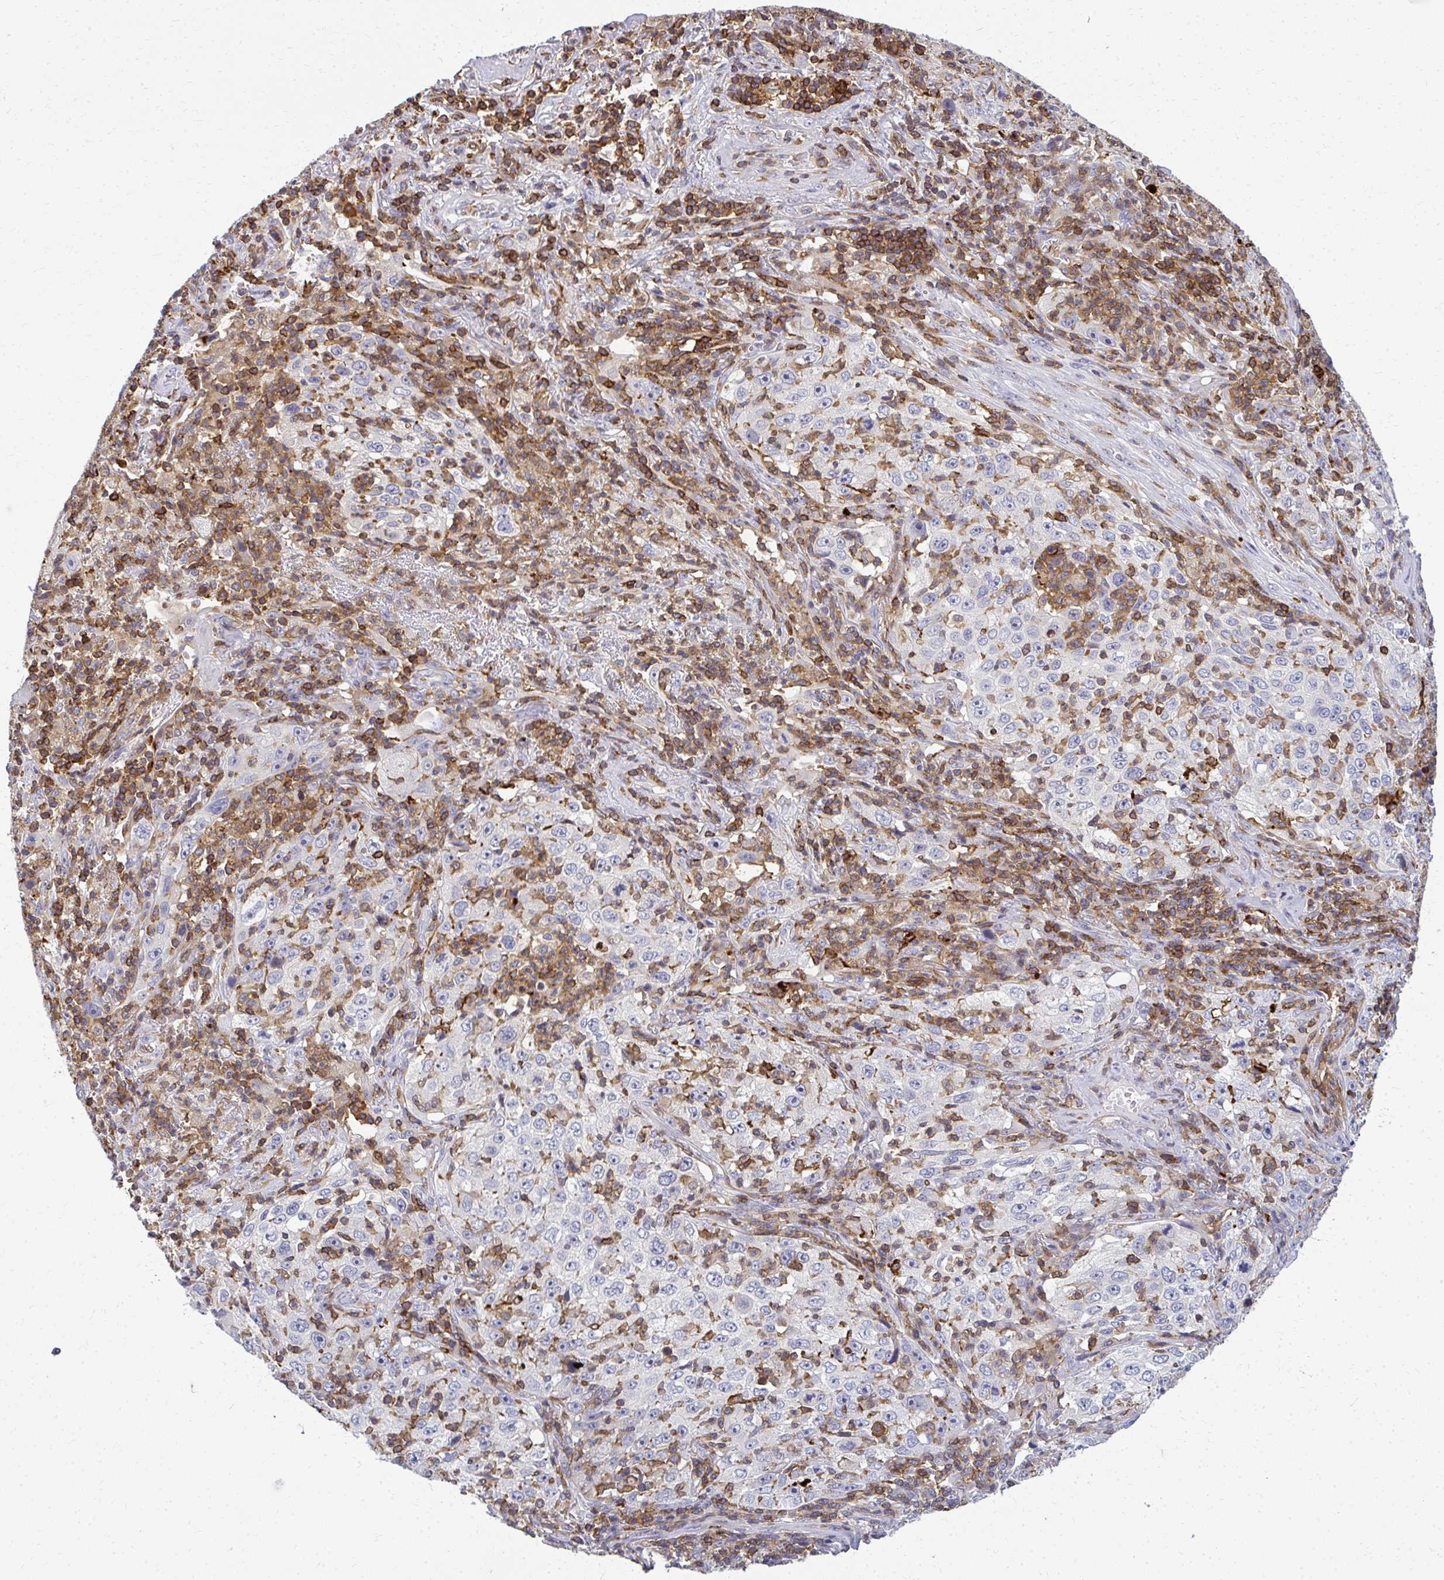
{"staining": {"intensity": "negative", "quantity": "none", "location": "none"}, "tissue": "lung cancer", "cell_type": "Tumor cells", "image_type": "cancer", "snomed": [{"axis": "morphology", "description": "Squamous cell carcinoma, NOS"}, {"axis": "topography", "description": "Lung"}], "caption": "A high-resolution photomicrograph shows IHC staining of squamous cell carcinoma (lung), which displays no significant expression in tumor cells. The staining was performed using DAB to visualize the protein expression in brown, while the nuclei were stained in blue with hematoxylin (Magnification: 20x).", "gene": "AP5M1", "patient": {"sex": "male", "age": 71}}